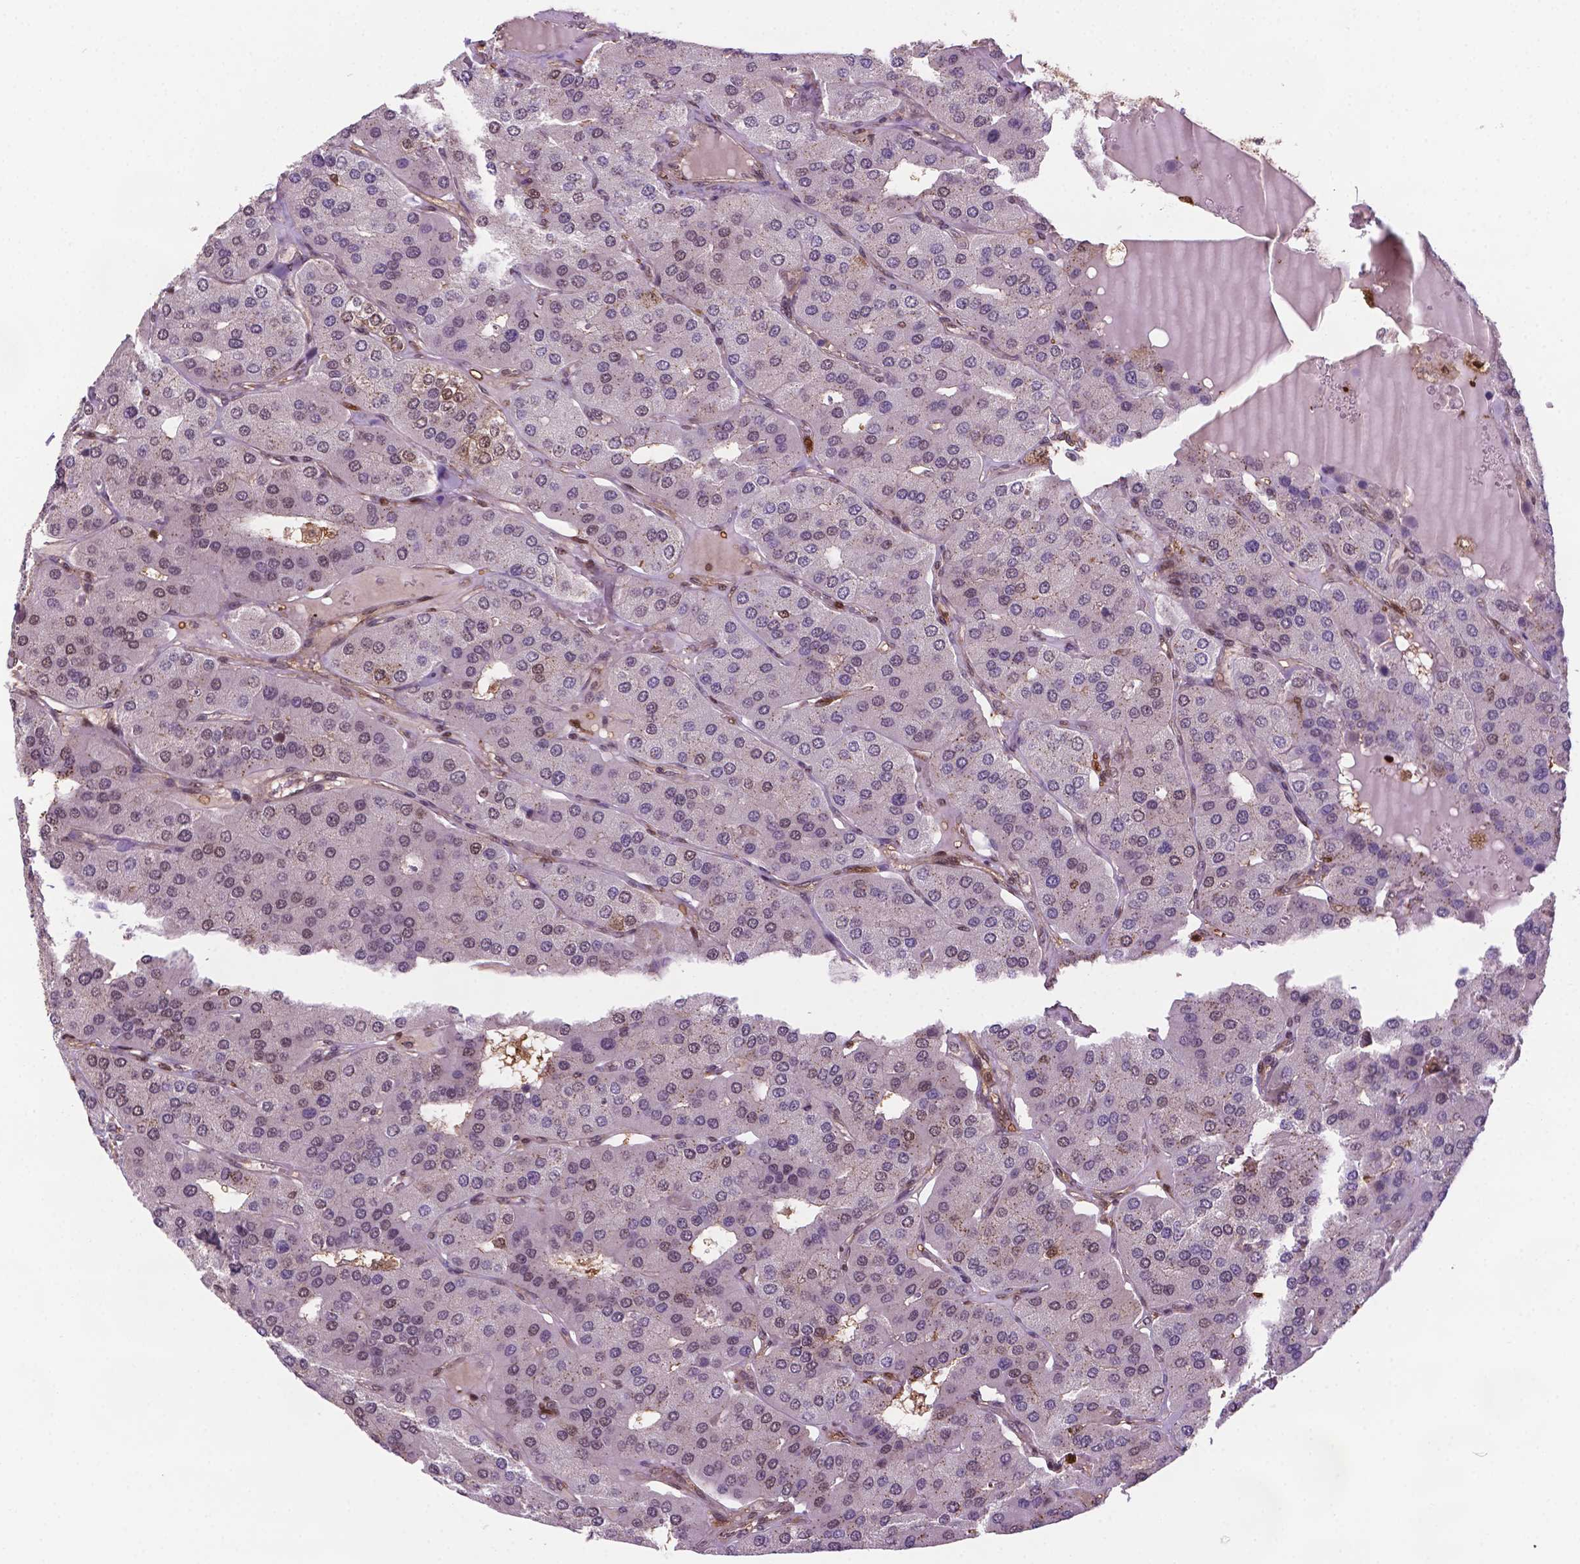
{"staining": {"intensity": "negative", "quantity": "none", "location": "none"}, "tissue": "parathyroid gland", "cell_type": "Glandular cells", "image_type": "normal", "snomed": [{"axis": "morphology", "description": "Normal tissue, NOS"}, {"axis": "morphology", "description": "Adenoma, NOS"}, {"axis": "topography", "description": "Parathyroid gland"}], "caption": "High magnification brightfield microscopy of unremarkable parathyroid gland stained with DAB (brown) and counterstained with hematoxylin (blue): glandular cells show no significant positivity. Brightfield microscopy of immunohistochemistry stained with DAB (brown) and hematoxylin (blue), captured at high magnification.", "gene": "PLIN3", "patient": {"sex": "female", "age": 86}}